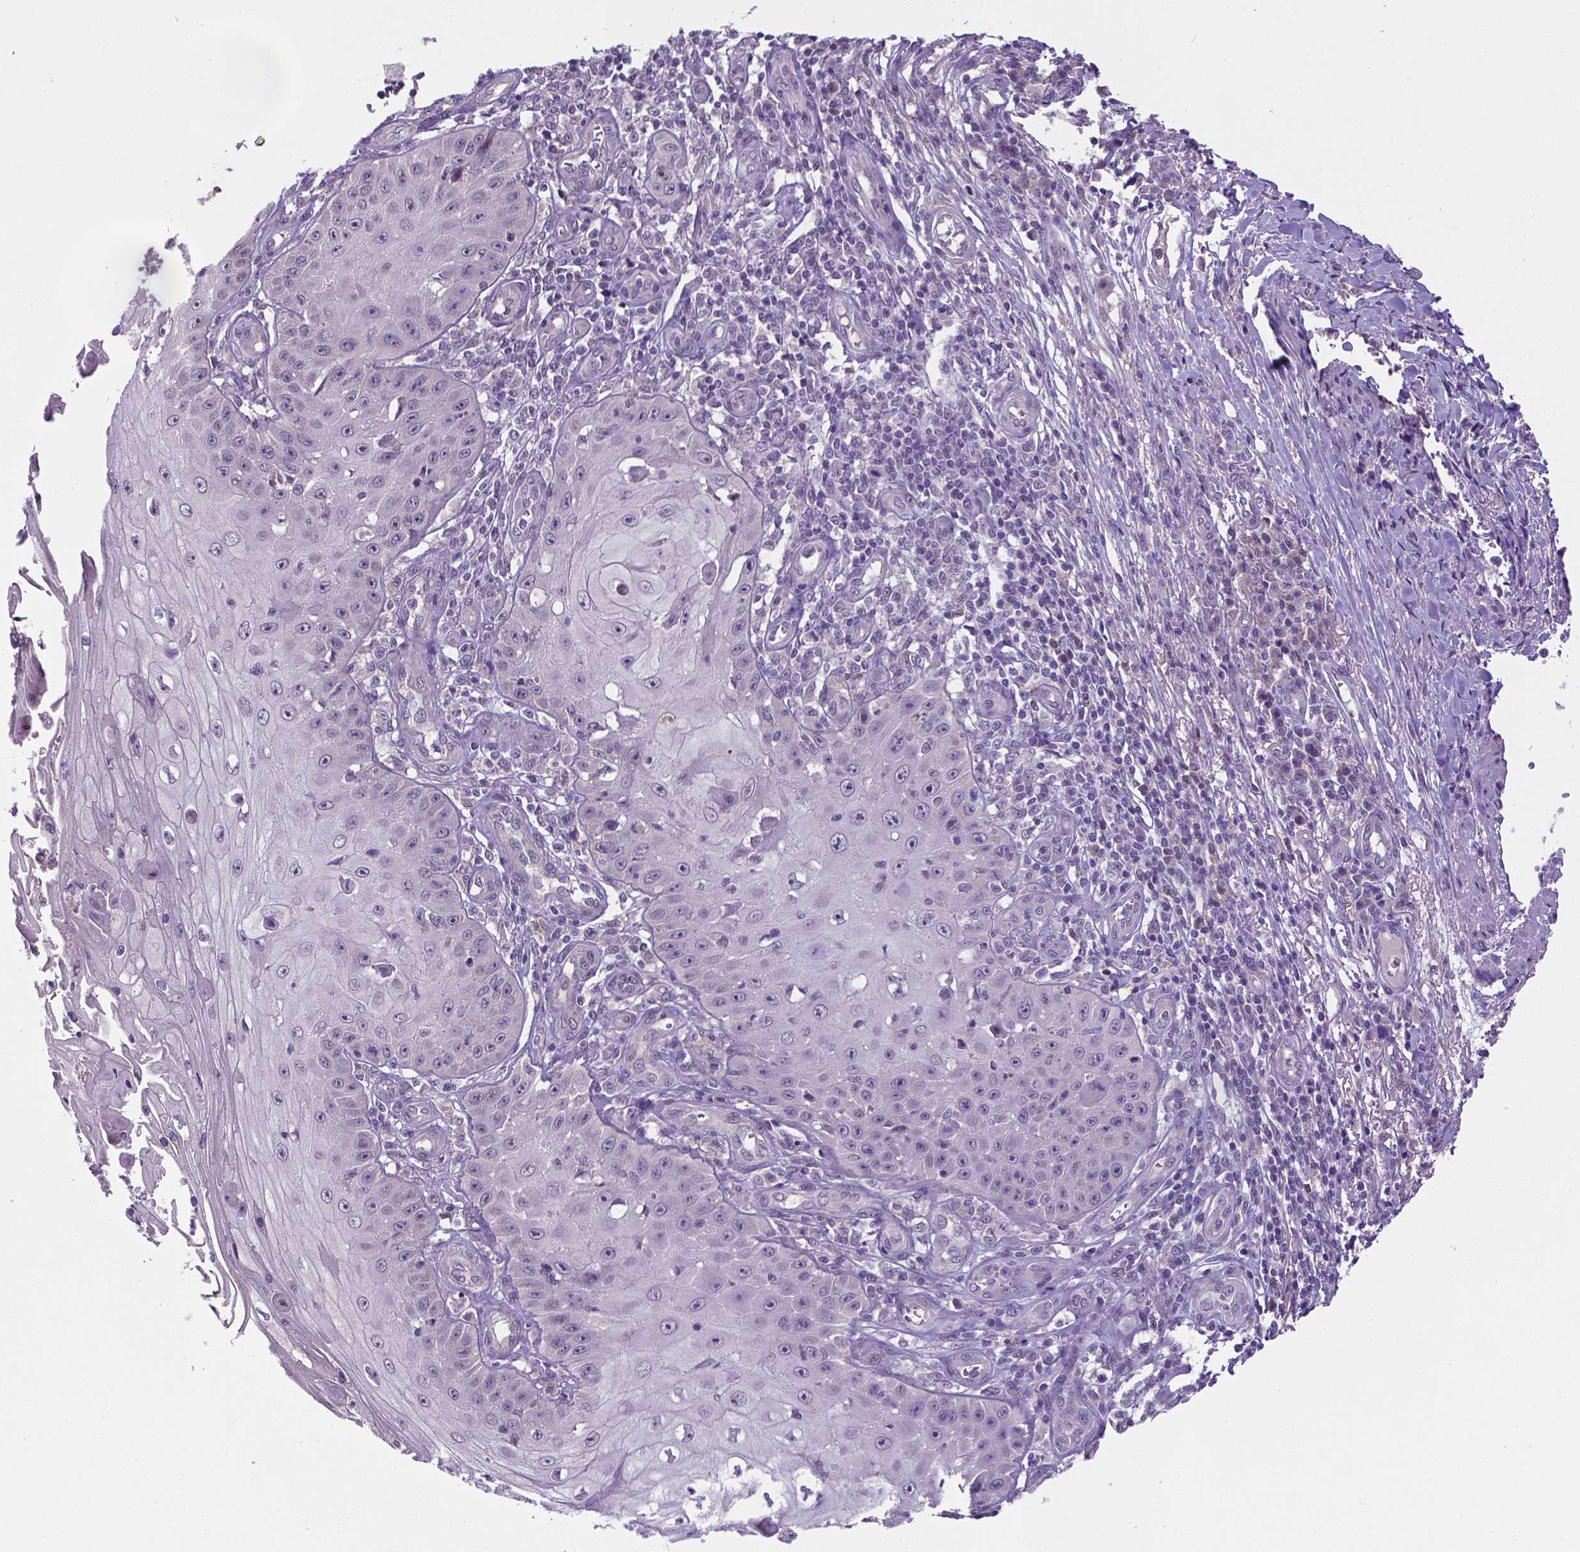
{"staining": {"intensity": "negative", "quantity": "none", "location": "none"}, "tissue": "skin cancer", "cell_type": "Tumor cells", "image_type": "cancer", "snomed": [{"axis": "morphology", "description": "Squamous cell carcinoma, NOS"}, {"axis": "topography", "description": "Skin"}], "caption": "Immunohistochemical staining of human squamous cell carcinoma (skin) shows no significant positivity in tumor cells. (DAB (3,3'-diaminobenzidine) IHC with hematoxylin counter stain).", "gene": "GPR63", "patient": {"sex": "male", "age": 70}}